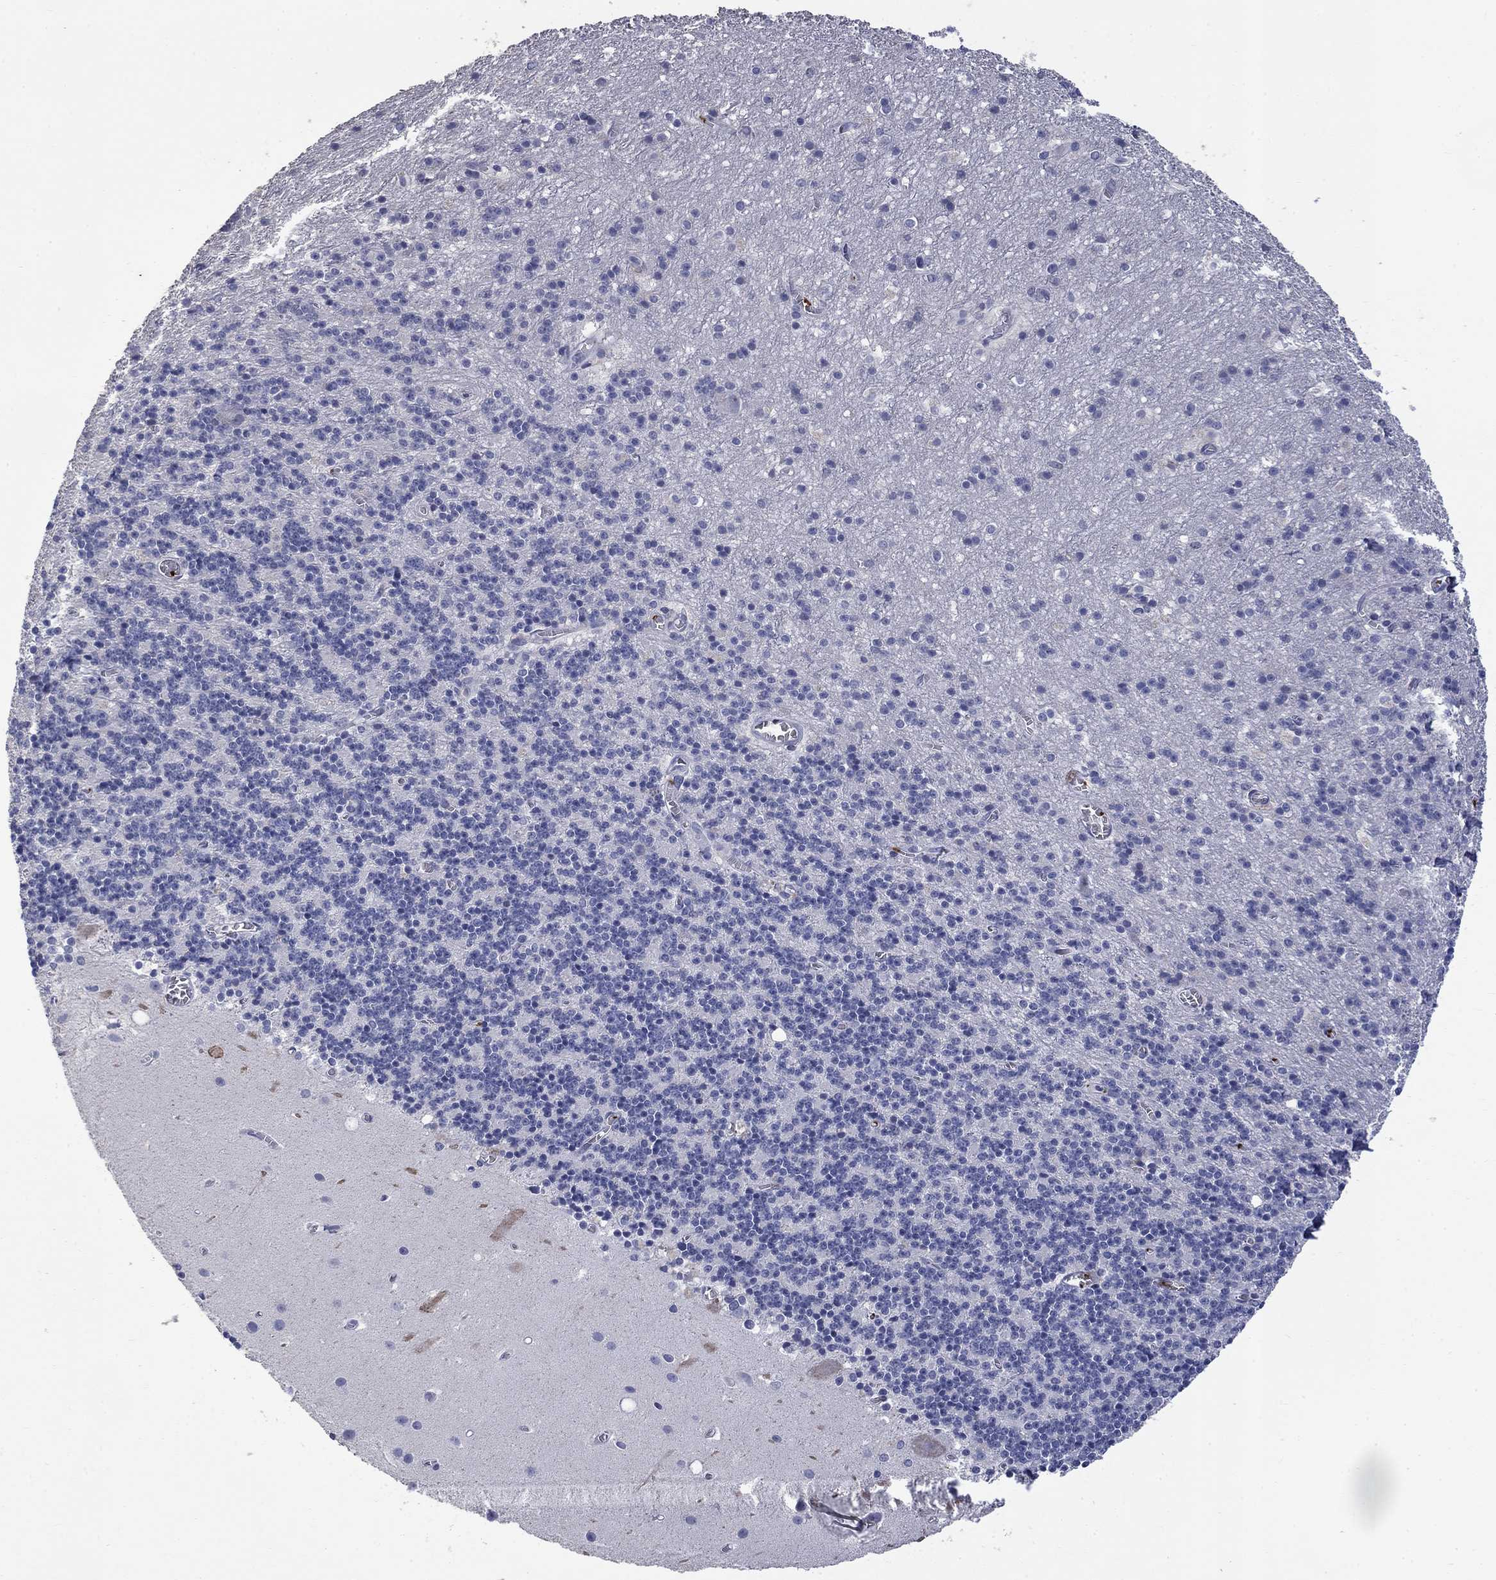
{"staining": {"intensity": "negative", "quantity": "none", "location": "none"}, "tissue": "cerebellum", "cell_type": "Cells in granular layer", "image_type": "normal", "snomed": [{"axis": "morphology", "description": "Normal tissue, NOS"}, {"axis": "topography", "description": "Cerebellum"}], "caption": "Immunohistochemical staining of benign cerebellum demonstrates no significant staining in cells in granular layer.", "gene": "PLEK", "patient": {"sex": "male", "age": 70}}